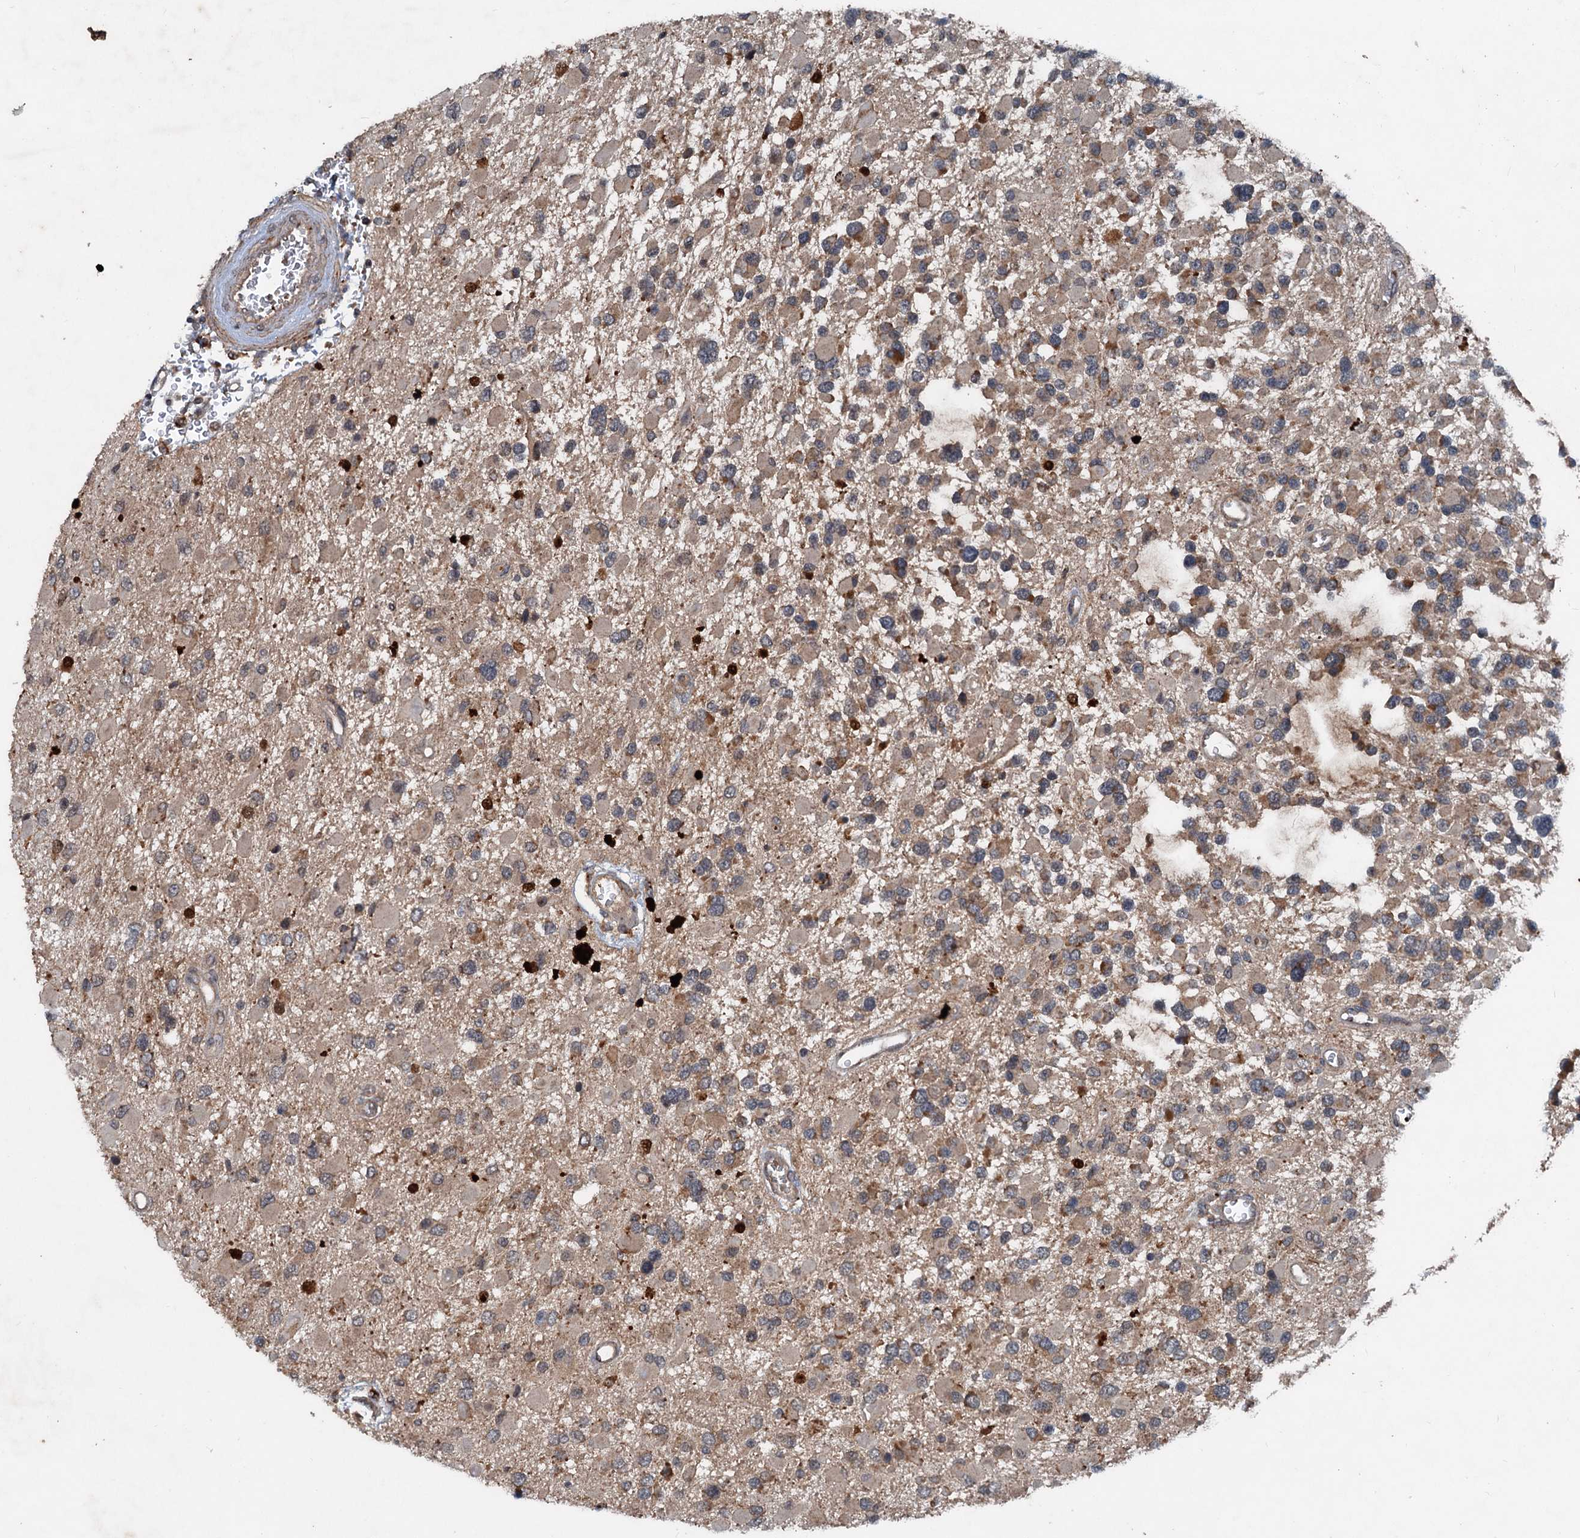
{"staining": {"intensity": "moderate", "quantity": "25%-75%", "location": "cytoplasmic/membranous"}, "tissue": "glioma", "cell_type": "Tumor cells", "image_type": "cancer", "snomed": [{"axis": "morphology", "description": "Glioma, malignant, High grade"}, {"axis": "topography", "description": "Brain"}], "caption": "A medium amount of moderate cytoplasmic/membranous staining is identified in approximately 25%-75% of tumor cells in glioma tissue.", "gene": "N4BP2L2", "patient": {"sex": "male", "age": 53}}